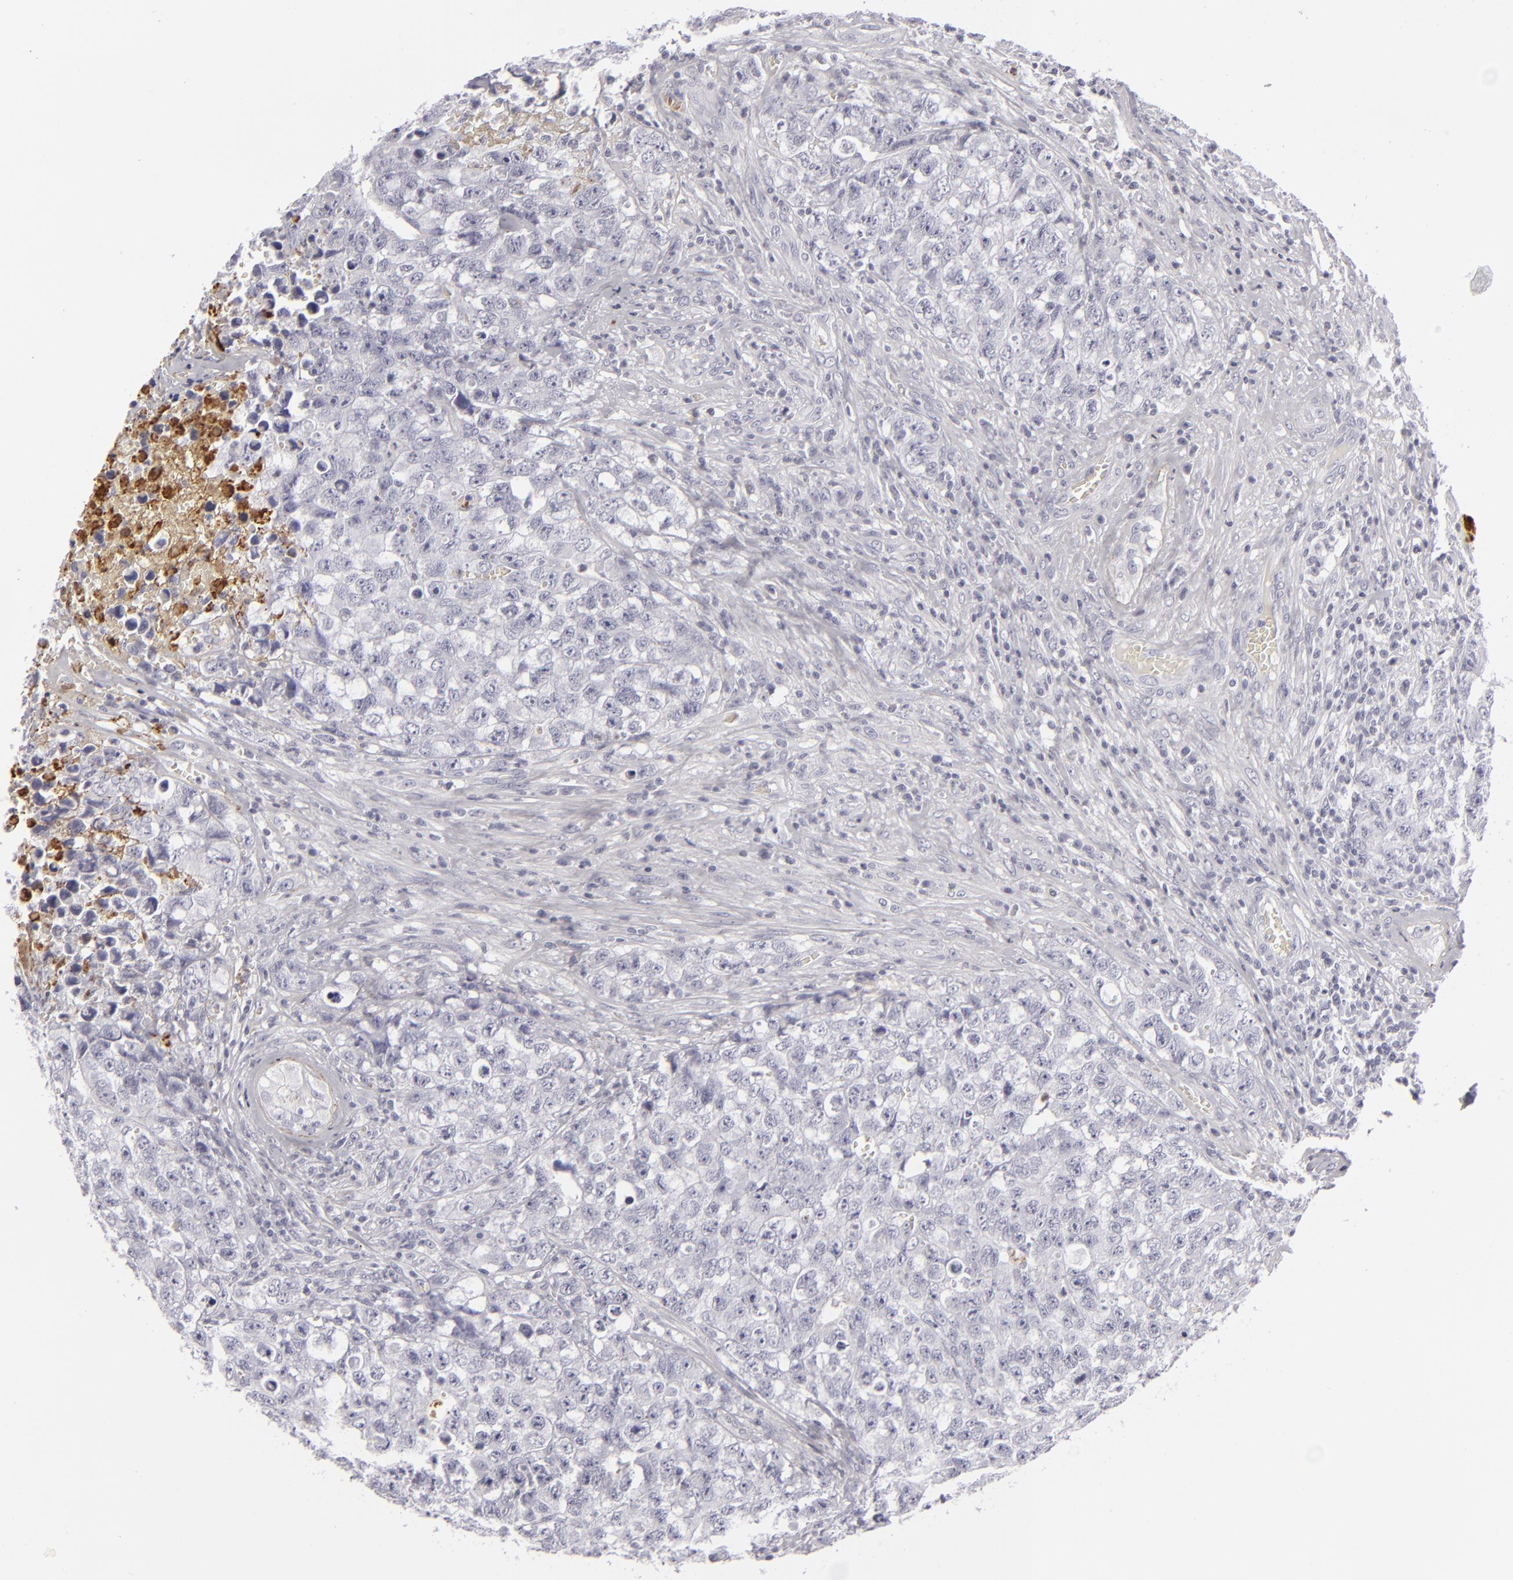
{"staining": {"intensity": "negative", "quantity": "none", "location": "none"}, "tissue": "testis cancer", "cell_type": "Tumor cells", "image_type": "cancer", "snomed": [{"axis": "morphology", "description": "Carcinoma, Embryonal, NOS"}, {"axis": "topography", "description": "Testis"}], "caption": "Testis cancer was stained to show a protein in brown. There is no significant positivity in tumor cells.", "gene": "C9", "patient": {"sex": "male", "age": 31}}